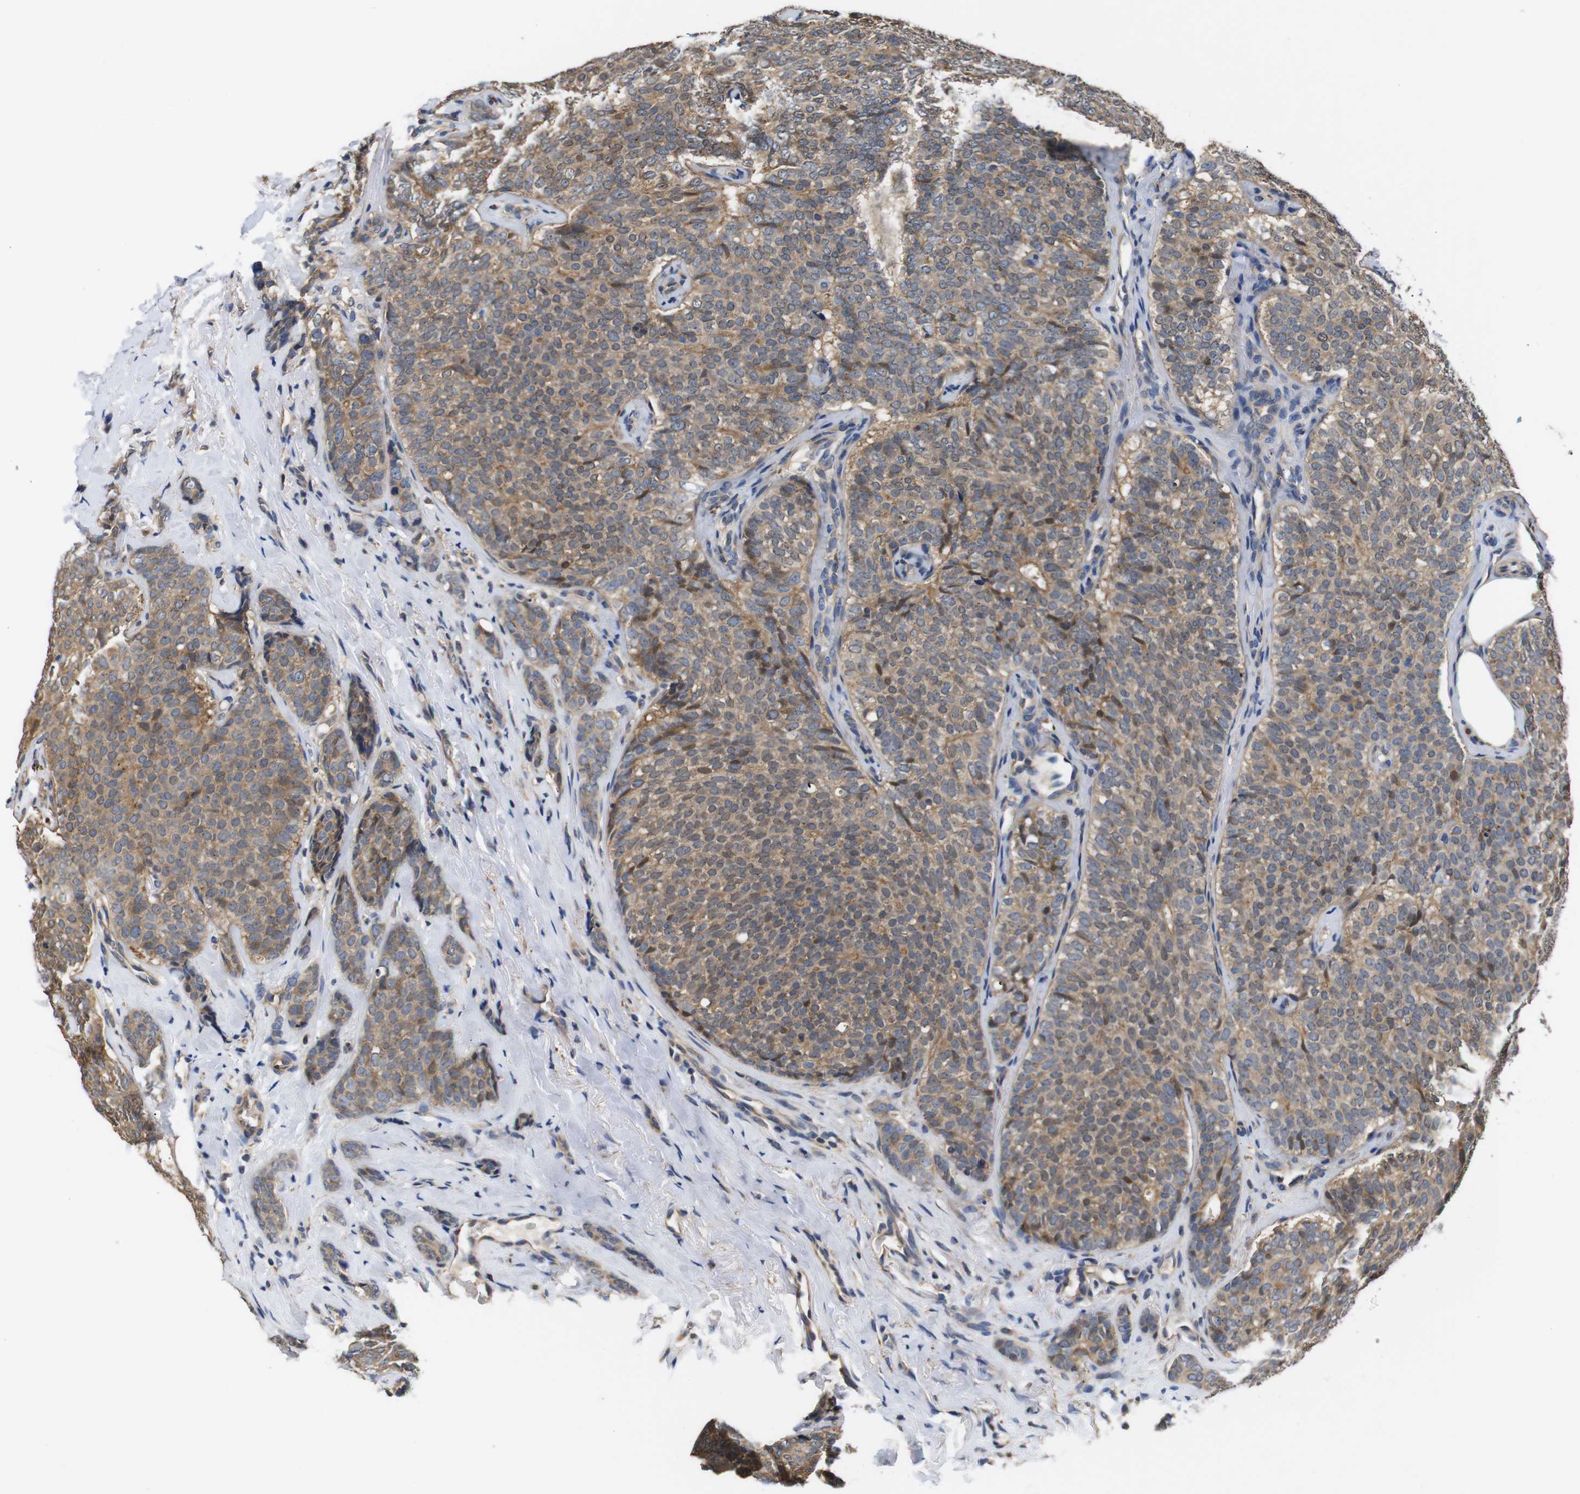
{"staining": {"intensity": "moderate", "quantity": ">75%", "location": "cytoplasmic/membranous"}, "tissue": "breast cancer", "cell_type": "Tumor cells", "image_type": "cancer", "snomed": [{"axis": "morphology", "description": "Lobular carcinoma"}, {"axis": "topography", "description": "Skin"}, {"axis": "topography", "description": "Breast"}], "caption": "A micrograph showing moderate cytoplasmic/membranous expression in about >75% of tumor cells in breast cancer (lobular carcinoma), as visualized by brown immunohistochemical staining.", "gene": "DDR1", "patient": {"sex": "female", "age": 46}}